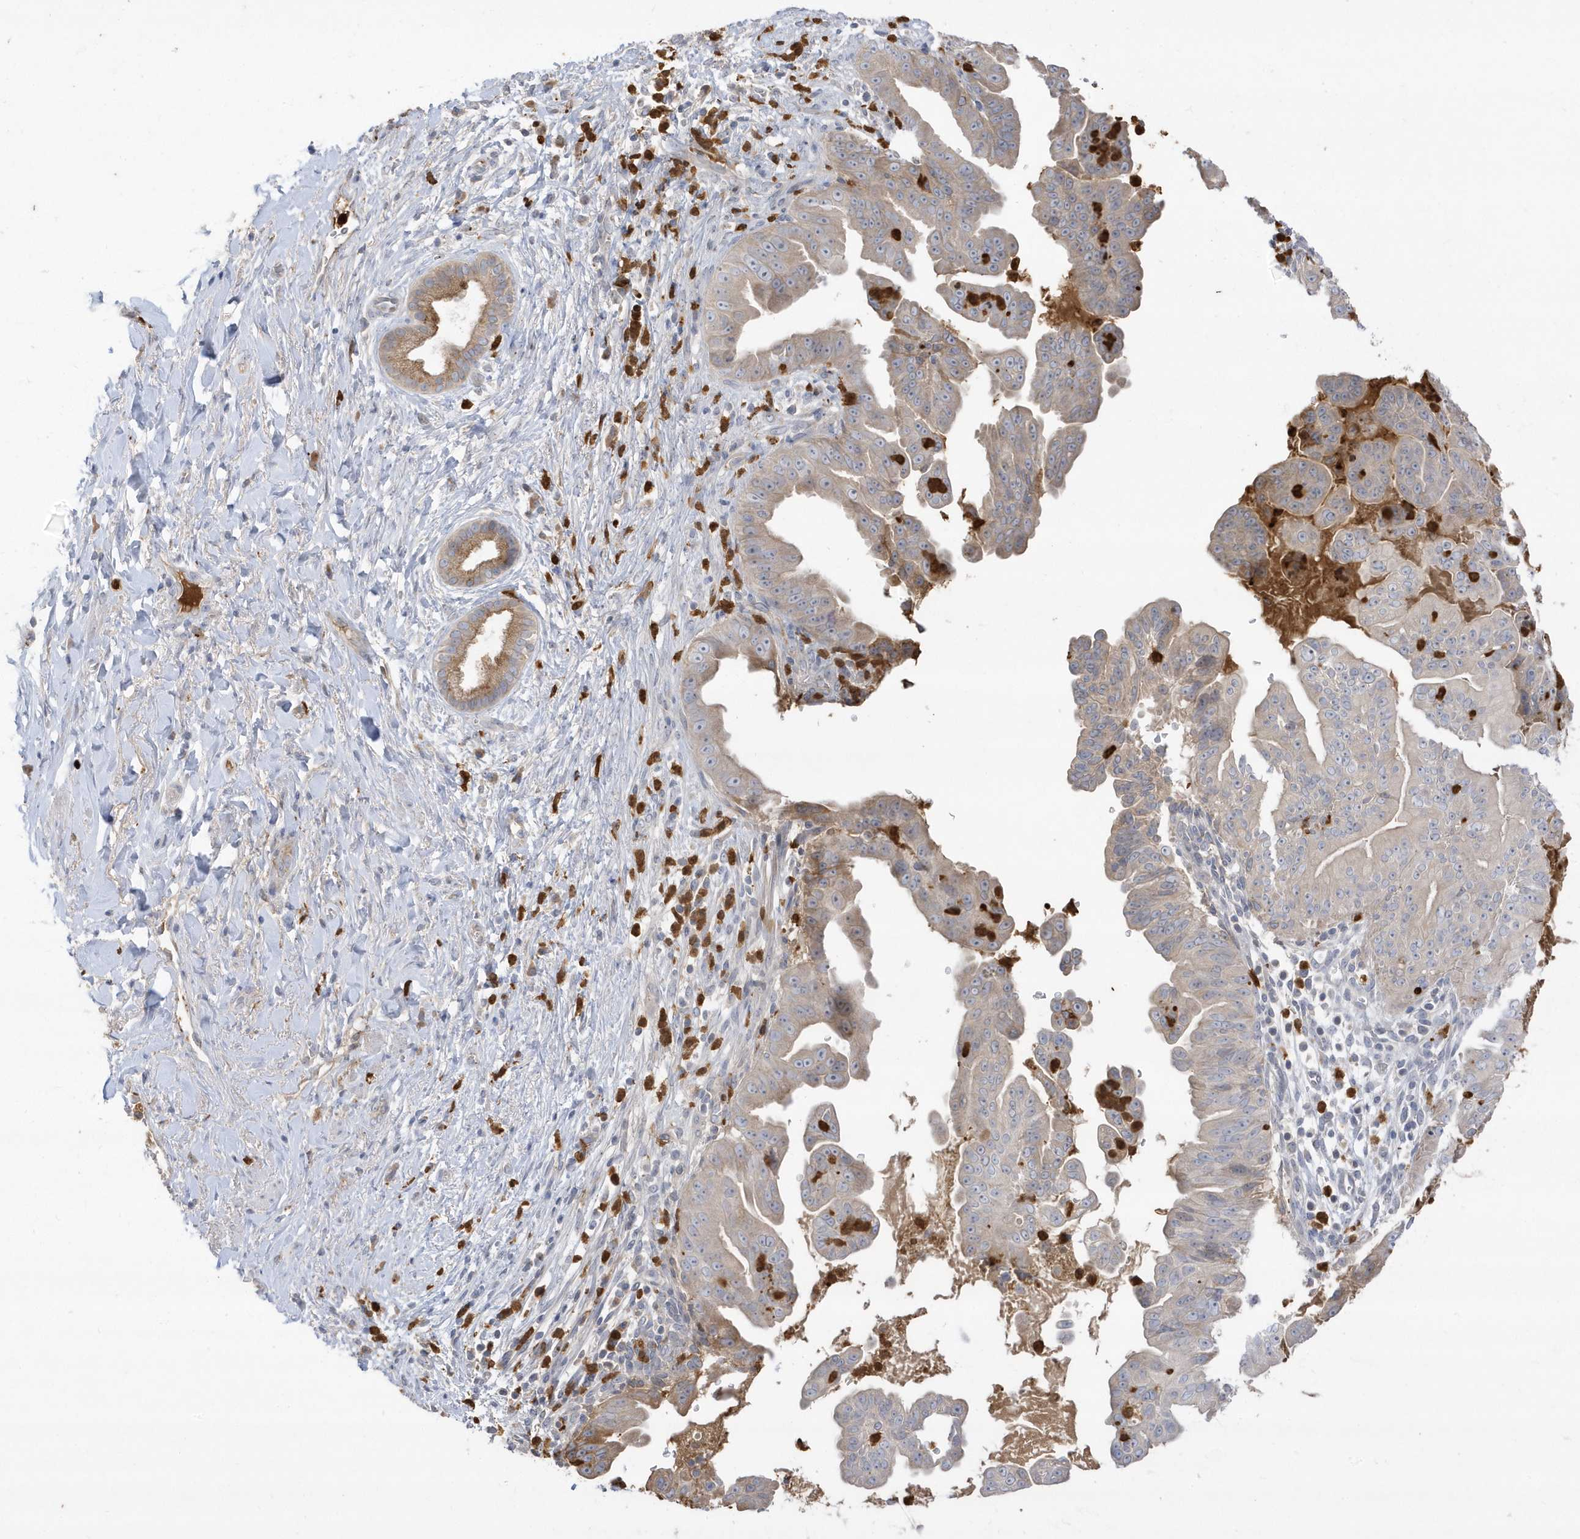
{"staining": {"intensity": "weak", "quantity": "25%-75%", "location": "cytoplasmic/membranous"}, "tissue": "pancreatic cancer", "cell_type": "Tumor cells", "image_type": "cancer", "snomed": [{"axis": "morphology", "description": "Adenocarcinoma, NOS"}, {"axis": "topography", "description": "Pancreas"}], "caption": "Human pancreatic adenocarcinoma stained with a brown dye demonstrates weak cytoplasmic/membranous positive positivity in approximately 25%-75% of tumor cells.", "gene": "DPP9", "patient": {"sex": "female", "age": 78}}